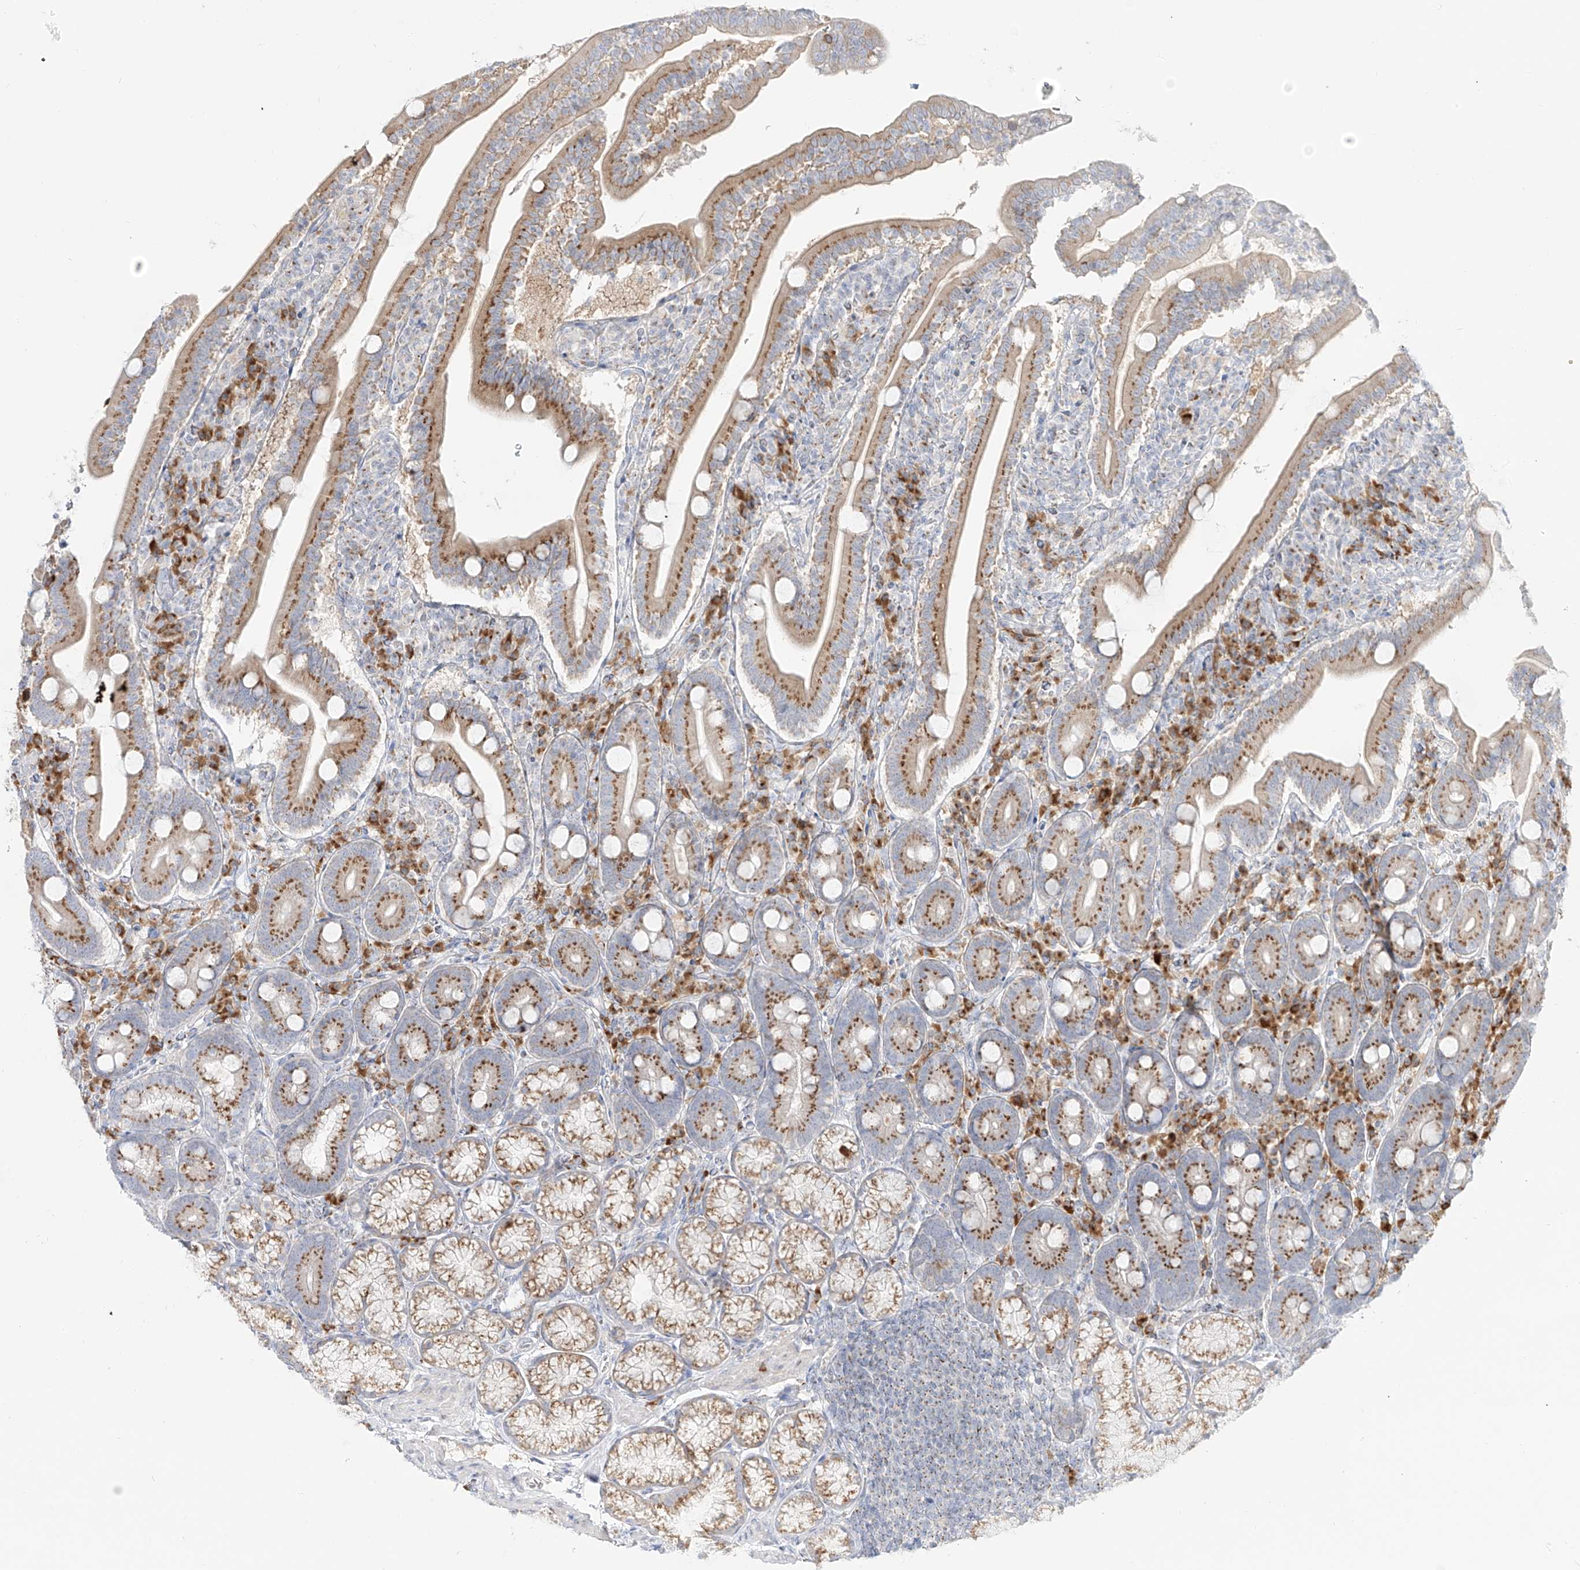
{"staining": {"intensity": "moderate", "quantity": ">75%", "location": "cytoplasmic/membranous"}, "tissue": "duodenum", "cell_type": "Glandular cells", "image_type": "normal", "snomed": [{"axis": "morphology", "description": "Normal tissue, NOS"}, {"axis": "topography", "description": "Duodenum"}], "caption": "Immunohistochemistry histopathology image of normal duodenum: duodenum stained using immunohistochemistry displays medium levels of moderate protein expression localized specifically in the cytoplasmic/membranous of glandular cells, appearing as a cytoplasmic/membranous brown color.", "gene": "BSDC1", "patient": {"sex": "male", "age": 35}}